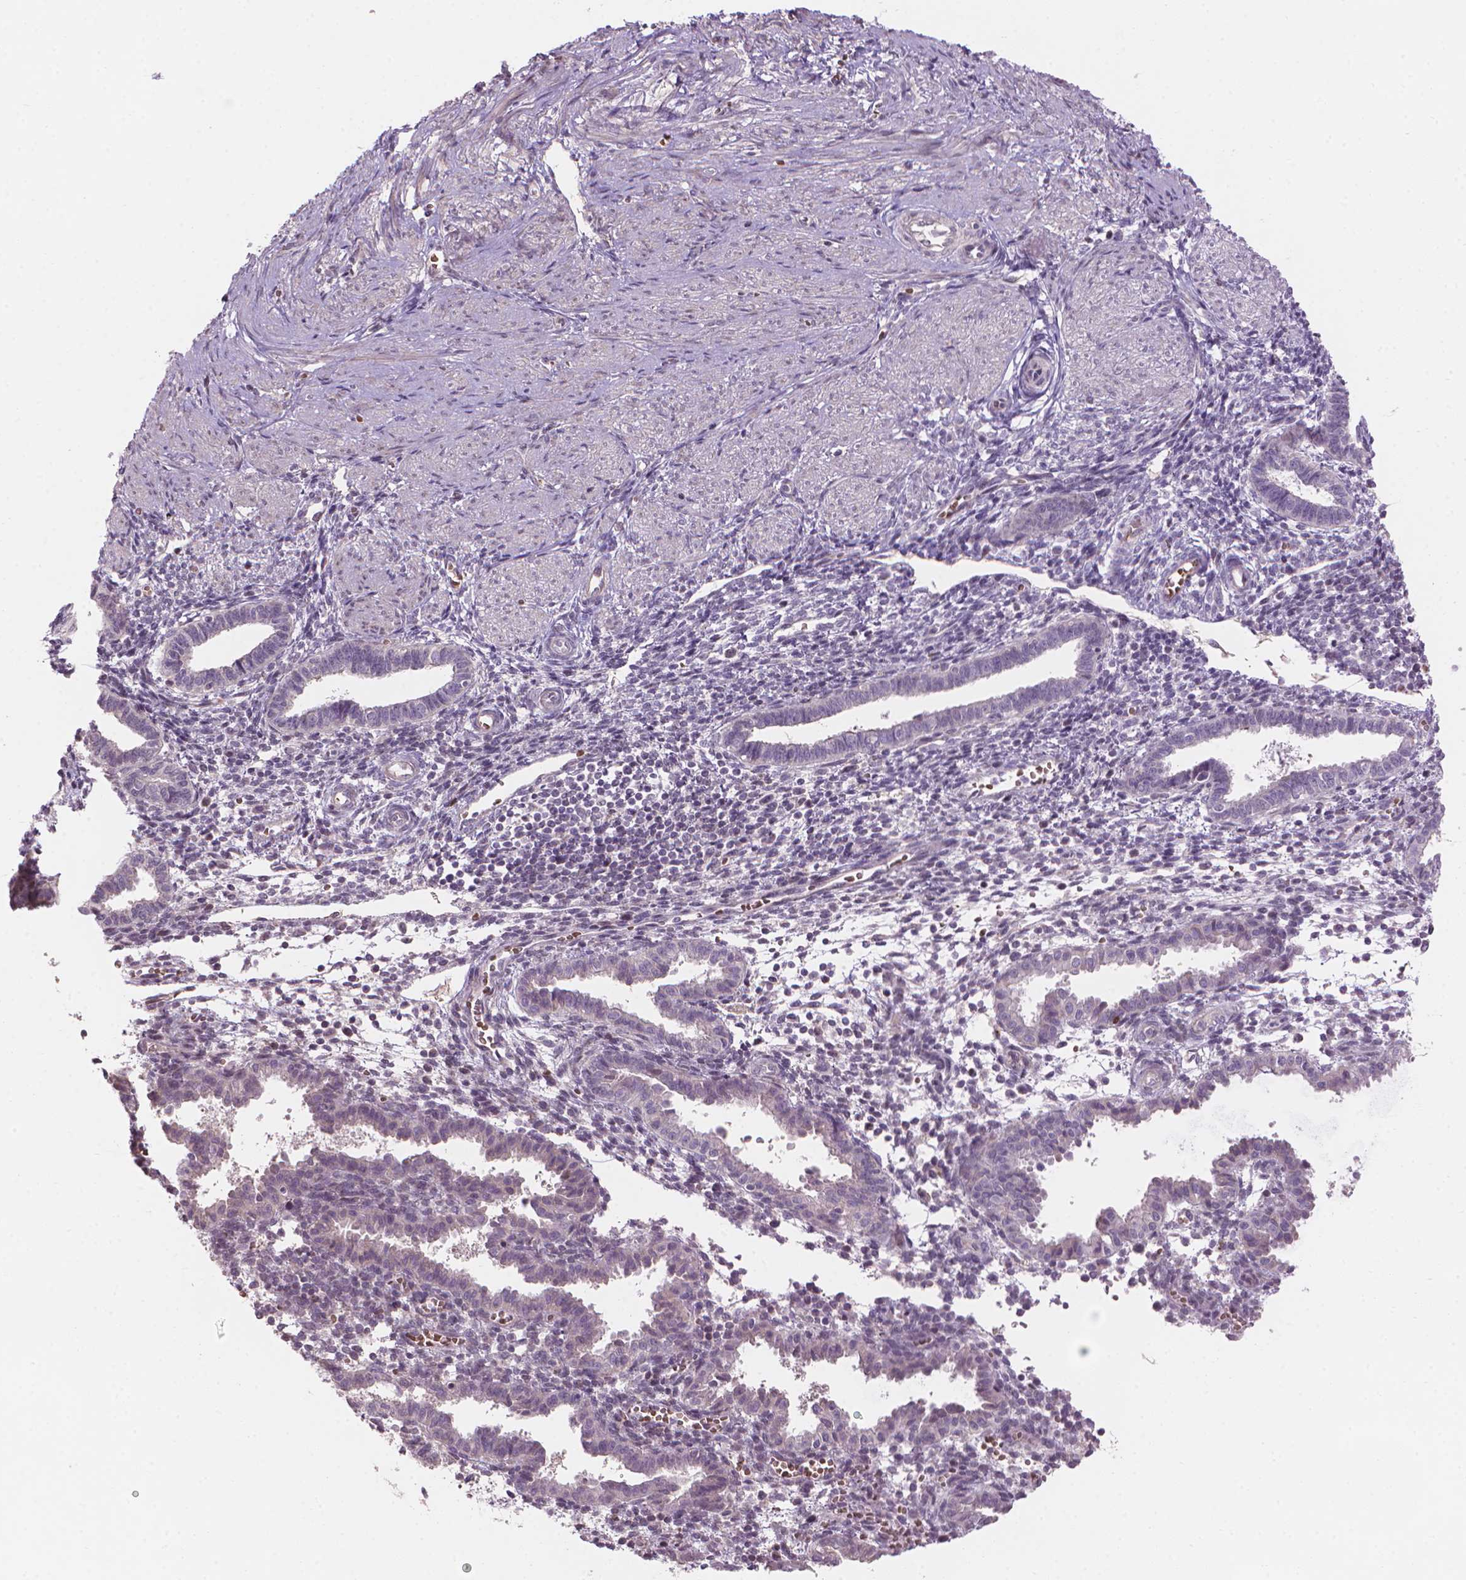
{"staining": {"intensity": "negative", "quantity": "none", "location": "none"}, "tissue": "endometrium", "cell_type": "Cells in endometrial stroma", "image_type": "normal", "snomed": [{"axis": "morphology", "description": "Normal tissue, NOS"}, {"axis": "topography", "description": "Endometrium"}], "caption": "Human endometrium stained for a protein using IHC reveals no expression in cells in endometrial stroma.", "gene": "IFFO1", "patient": {"sex": "female", "age": 37}}